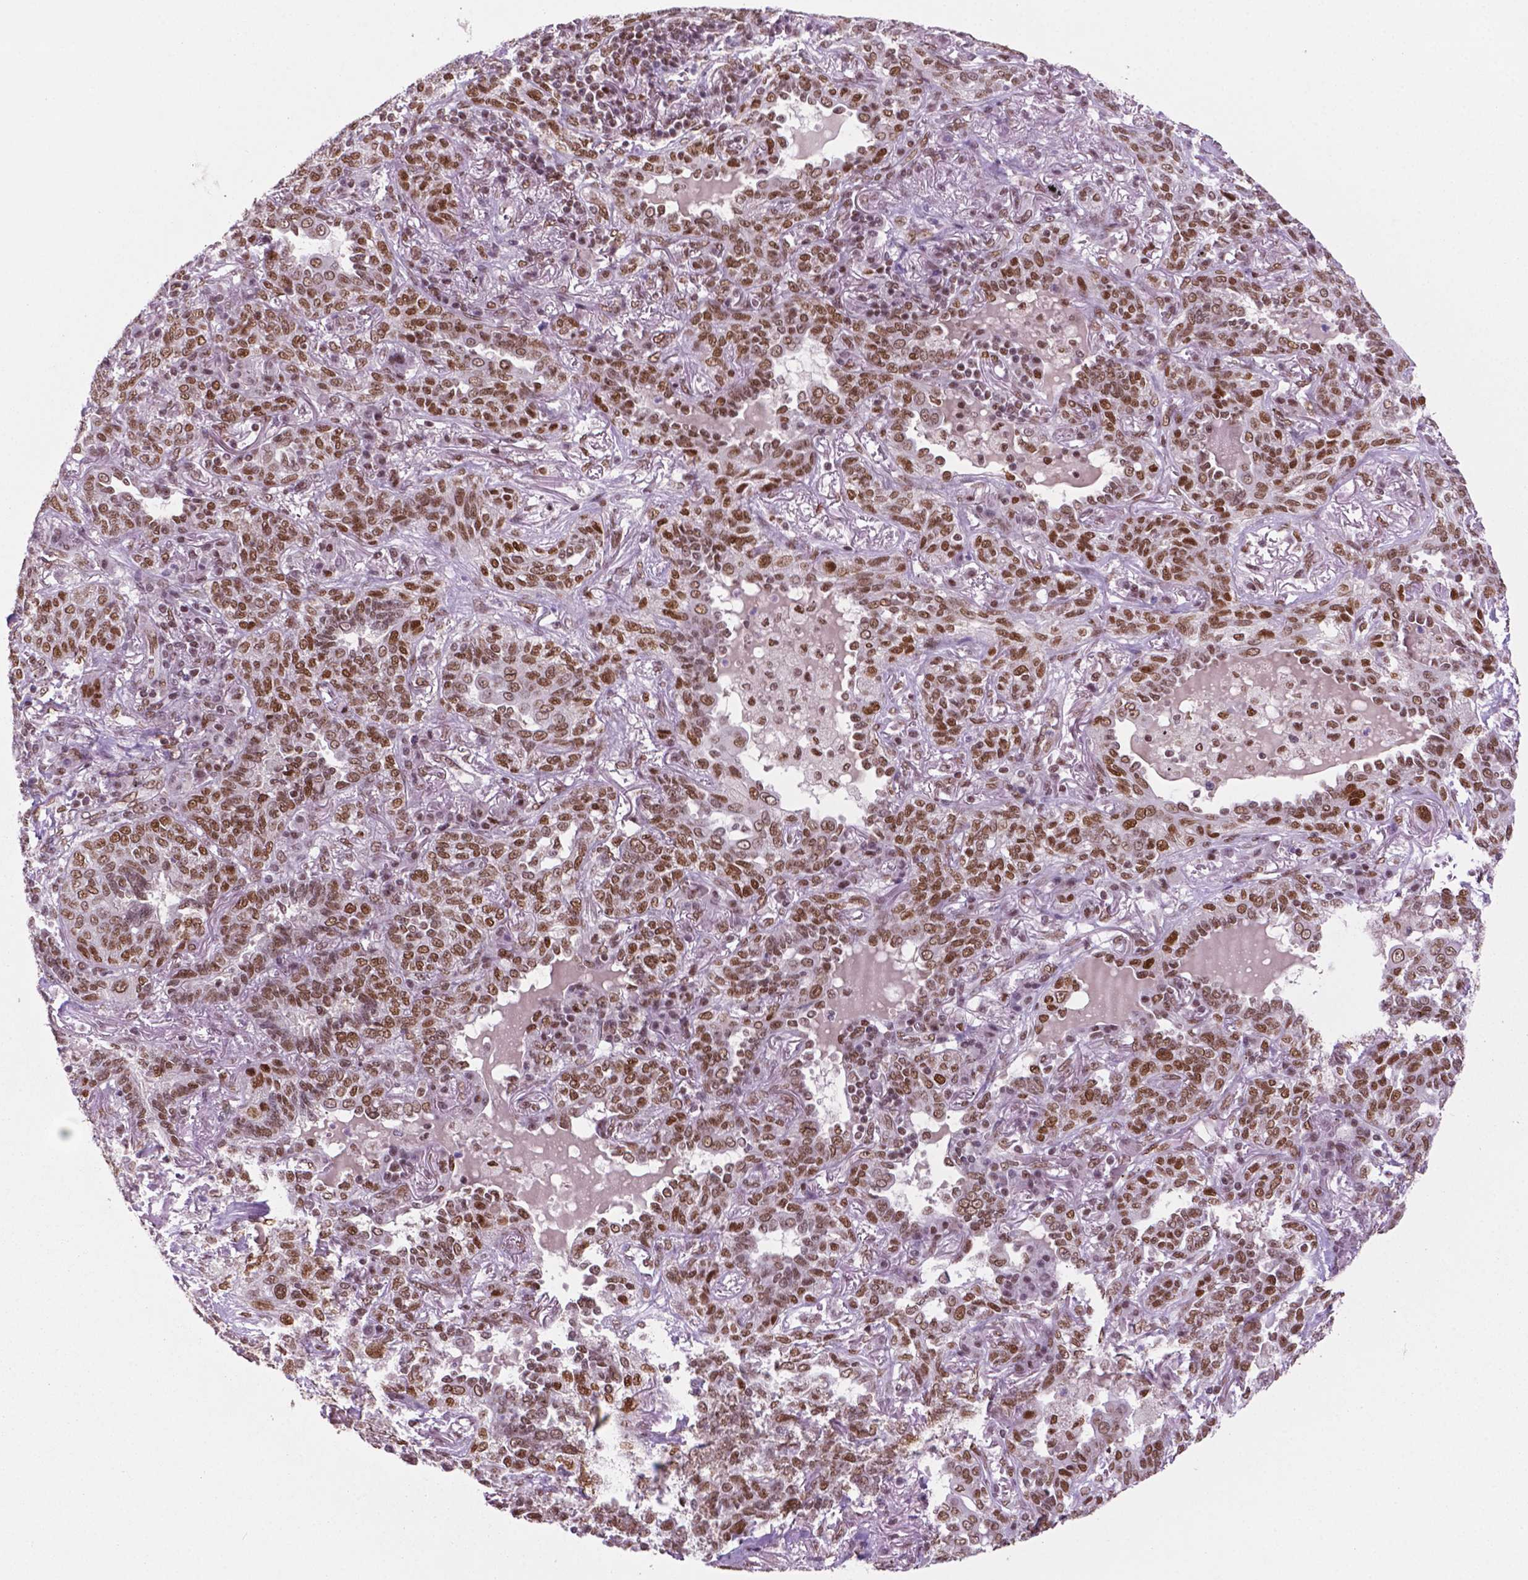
{"staining": {"intensity": "weak", "quantity": ">75%", "location": "nuclear"}, "tissue": "lung cancer", "cell_type": "Tumor cells", "image_type": "cancer", "snomed": [{"axis": "morphology", "description": "Squamous cell carcinoma, NOS"}, {"axis": "topography", "description": "Lung"}], "caption": "The immunohistochemical stain shows weak nuclear expression in tumor cells of lung cancer (squamous cell carcinoma) tissue. Ihc stains the protein of interest in brown and the nuclei are stained blue.", "gene": "MLH1", "patient": {"sex": "female", "age": 70}}